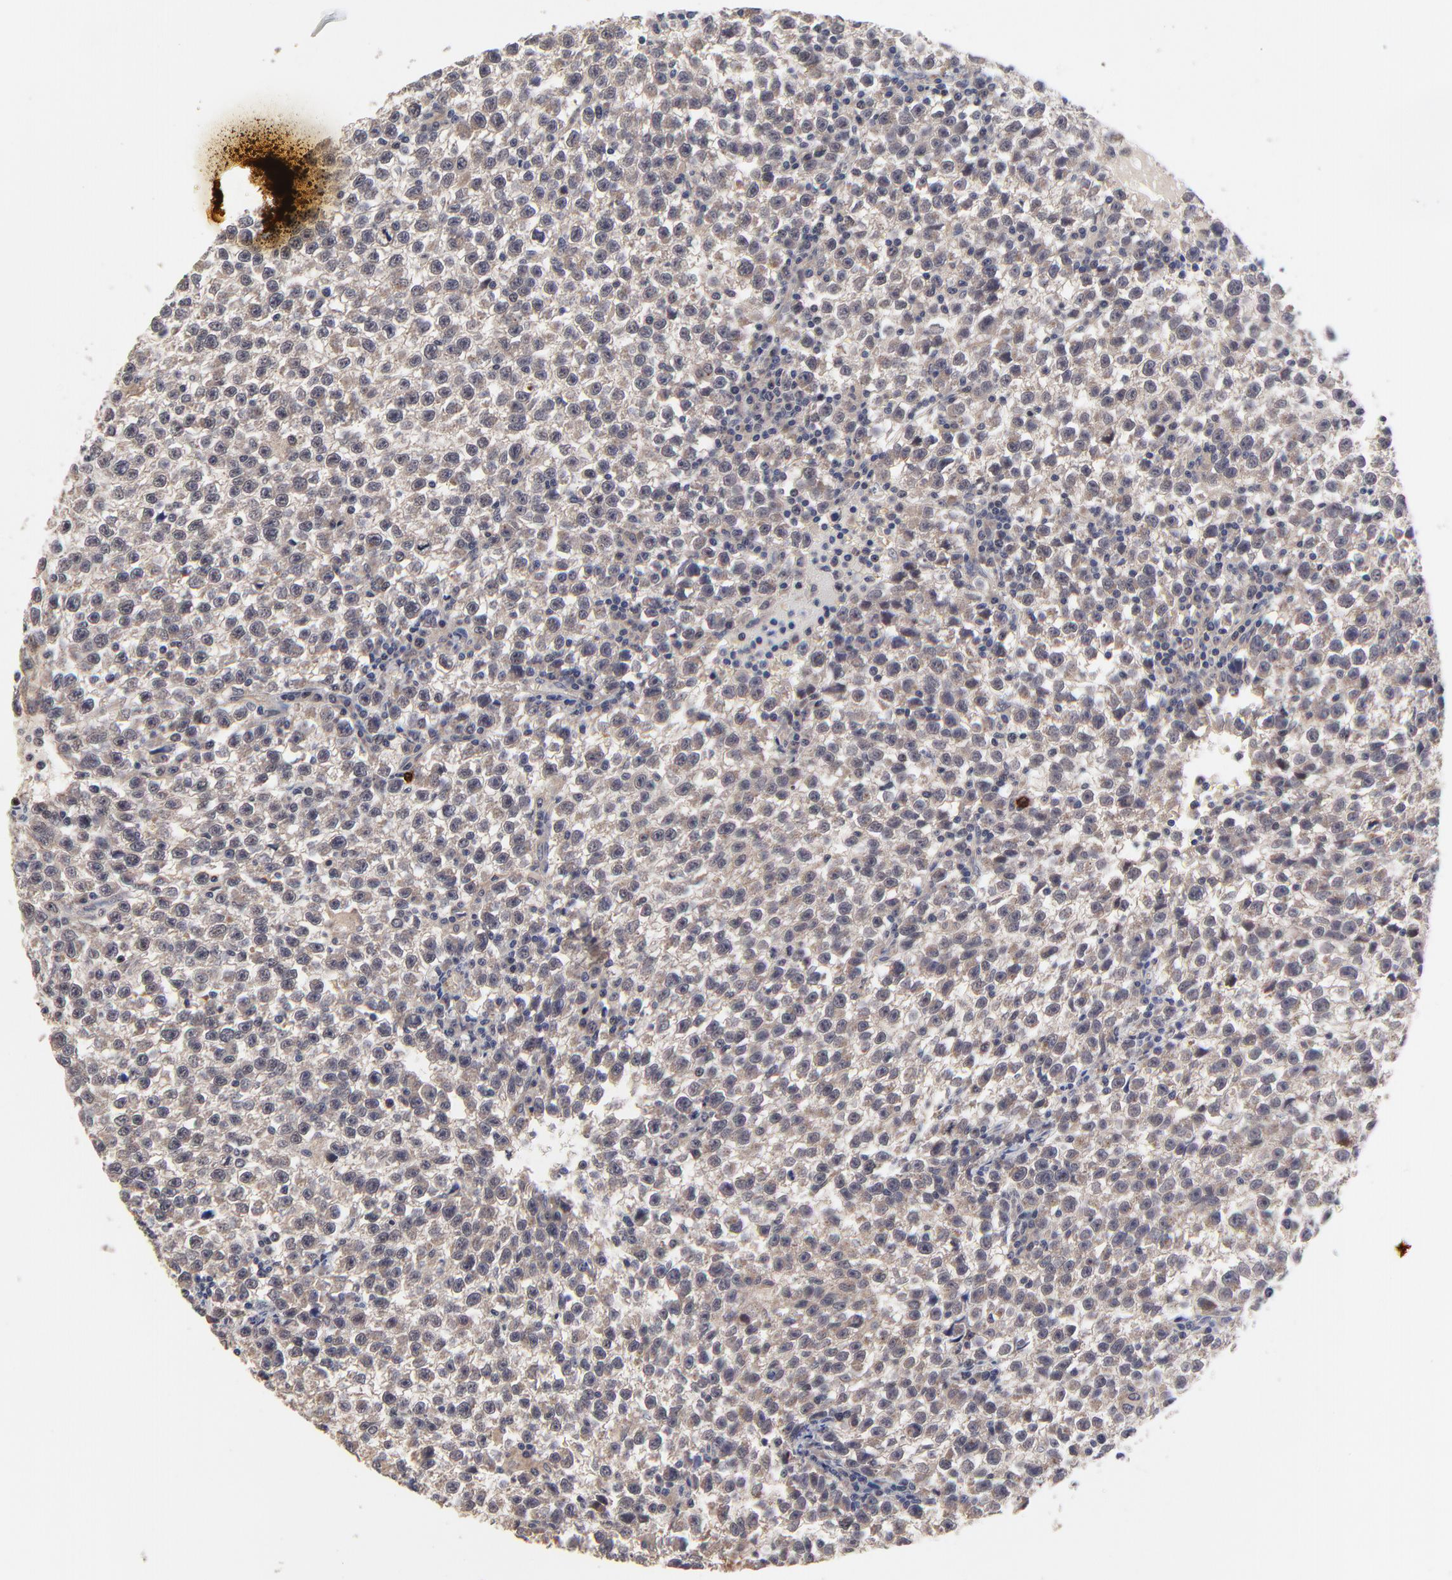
{"staining": {"intensity": "weak", "quantity": "25%-75%", "location": "cytoplasmic/membranous"}, "tissue": "testis cancer", "cell_type": "Tumor cells", "image_type": "cancer", "snomed": [{"axis": "morphology", "description": "Seminoma, NOS"}, {"axis": "topography", "description": "Testis"}], "caption": "Tumor cells reveal low levels of weak cytoplasmic/membranous positivity in approximately 25%-75% of cells in testis seminoma.", "gene": "FRMD8", "patient": {"sex": "male", "age": 35}}